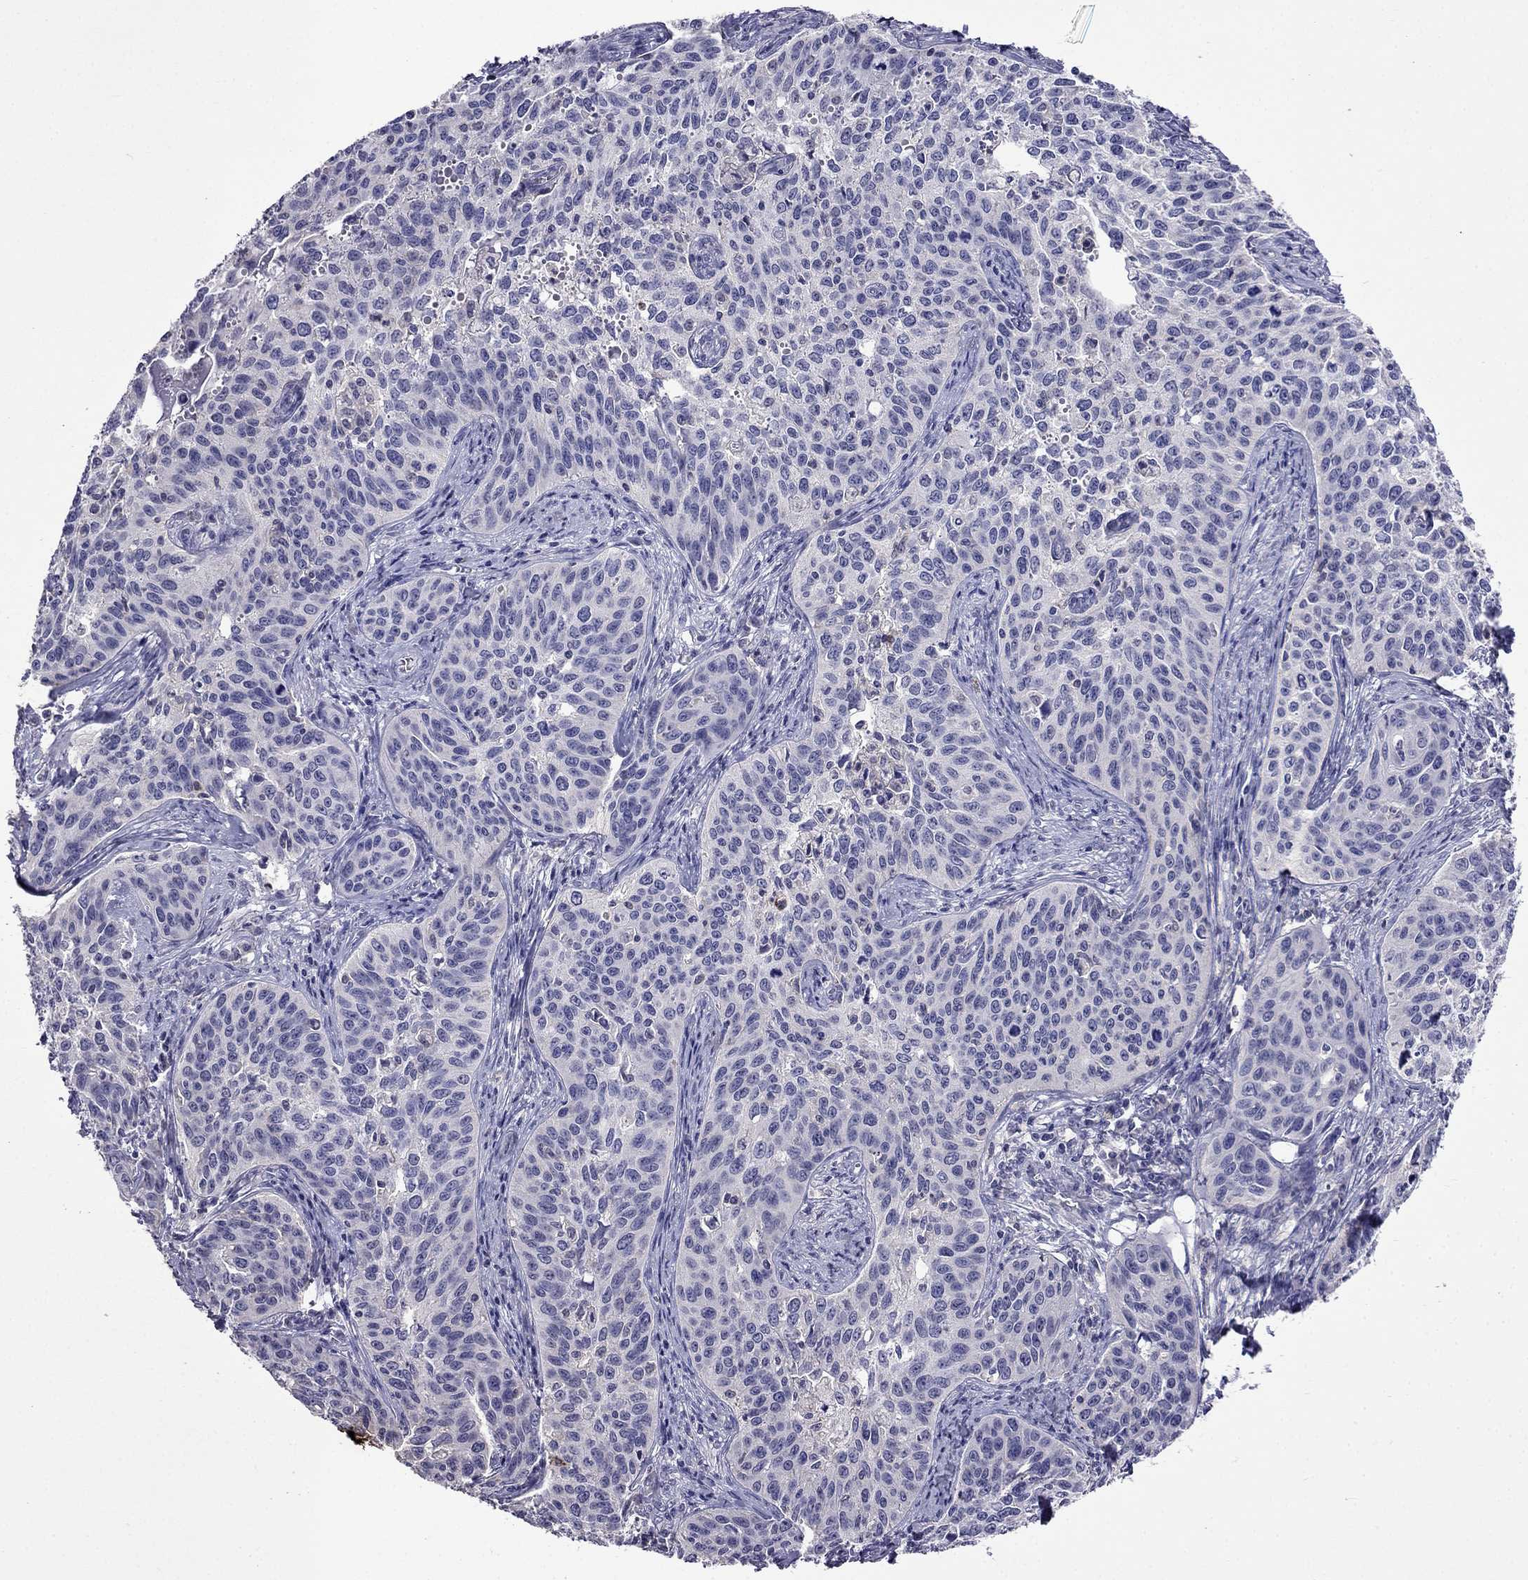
{"staining": {"intensity": "negative", "quantity": "none", "location": "none"}, "tissue": "cervical cancer", "cell_type": "Tumor cells", "image_type": "cancer", "snomed": [{"axis": "morphology", "description": "Squamous cell carcinoma, NOS"}, {"axis": "topography", "description": "Cervix"}], "caption": "IHC micrograph of neoplastic tissue: cervical squamous cell carcinoma stained with DAB (3,3'-diaminobenzidine) displays no significant protein positivity in tumor cells.", "gene": "AQP9", "patient": {"sex": "female", "age": 31}}